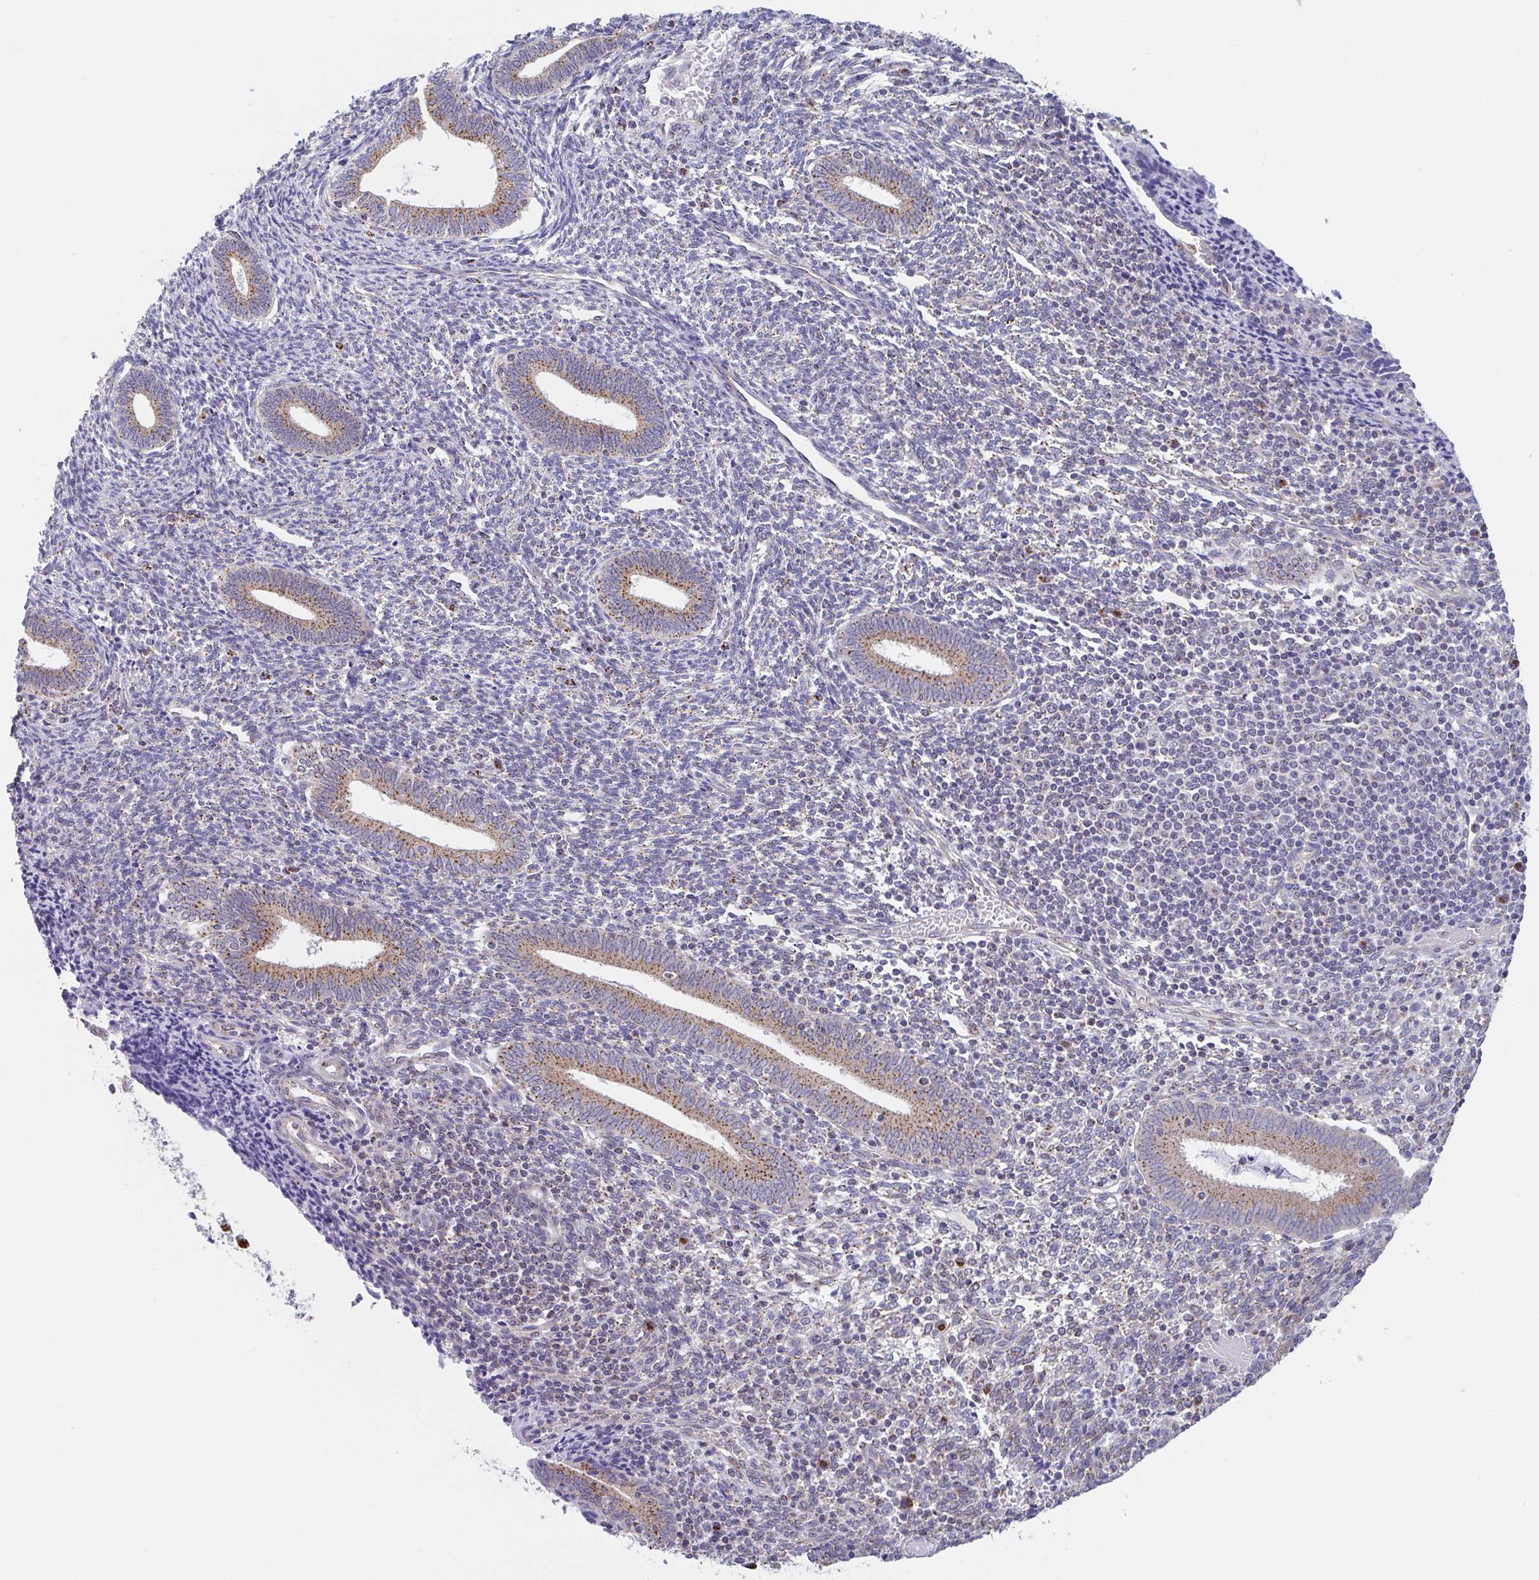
{"staining": {"intensity": "negative", "quantity": "none", "location": "none"}, "tissue": "endometrium", "cell_type": "Cells in endometrial stroma", "image_type": "normal", "snomed": [{"axis": "morphology", "description": "Normal tissue, NOS"}, {"axis": "topography", "description": "Endometrium"}], "caption": "Cells in endometrial stroma are negative for protein expression in benign human endometrium. (Stains: DAB (3,3'-diaminobenzidine) immunohistochemistry (IHC) with hematoxylin counter stain, Microscopy: brightfield microscopy at high magnification).", "gene": "PROSER3", "patient": {"sex": "female", "age": 41}}